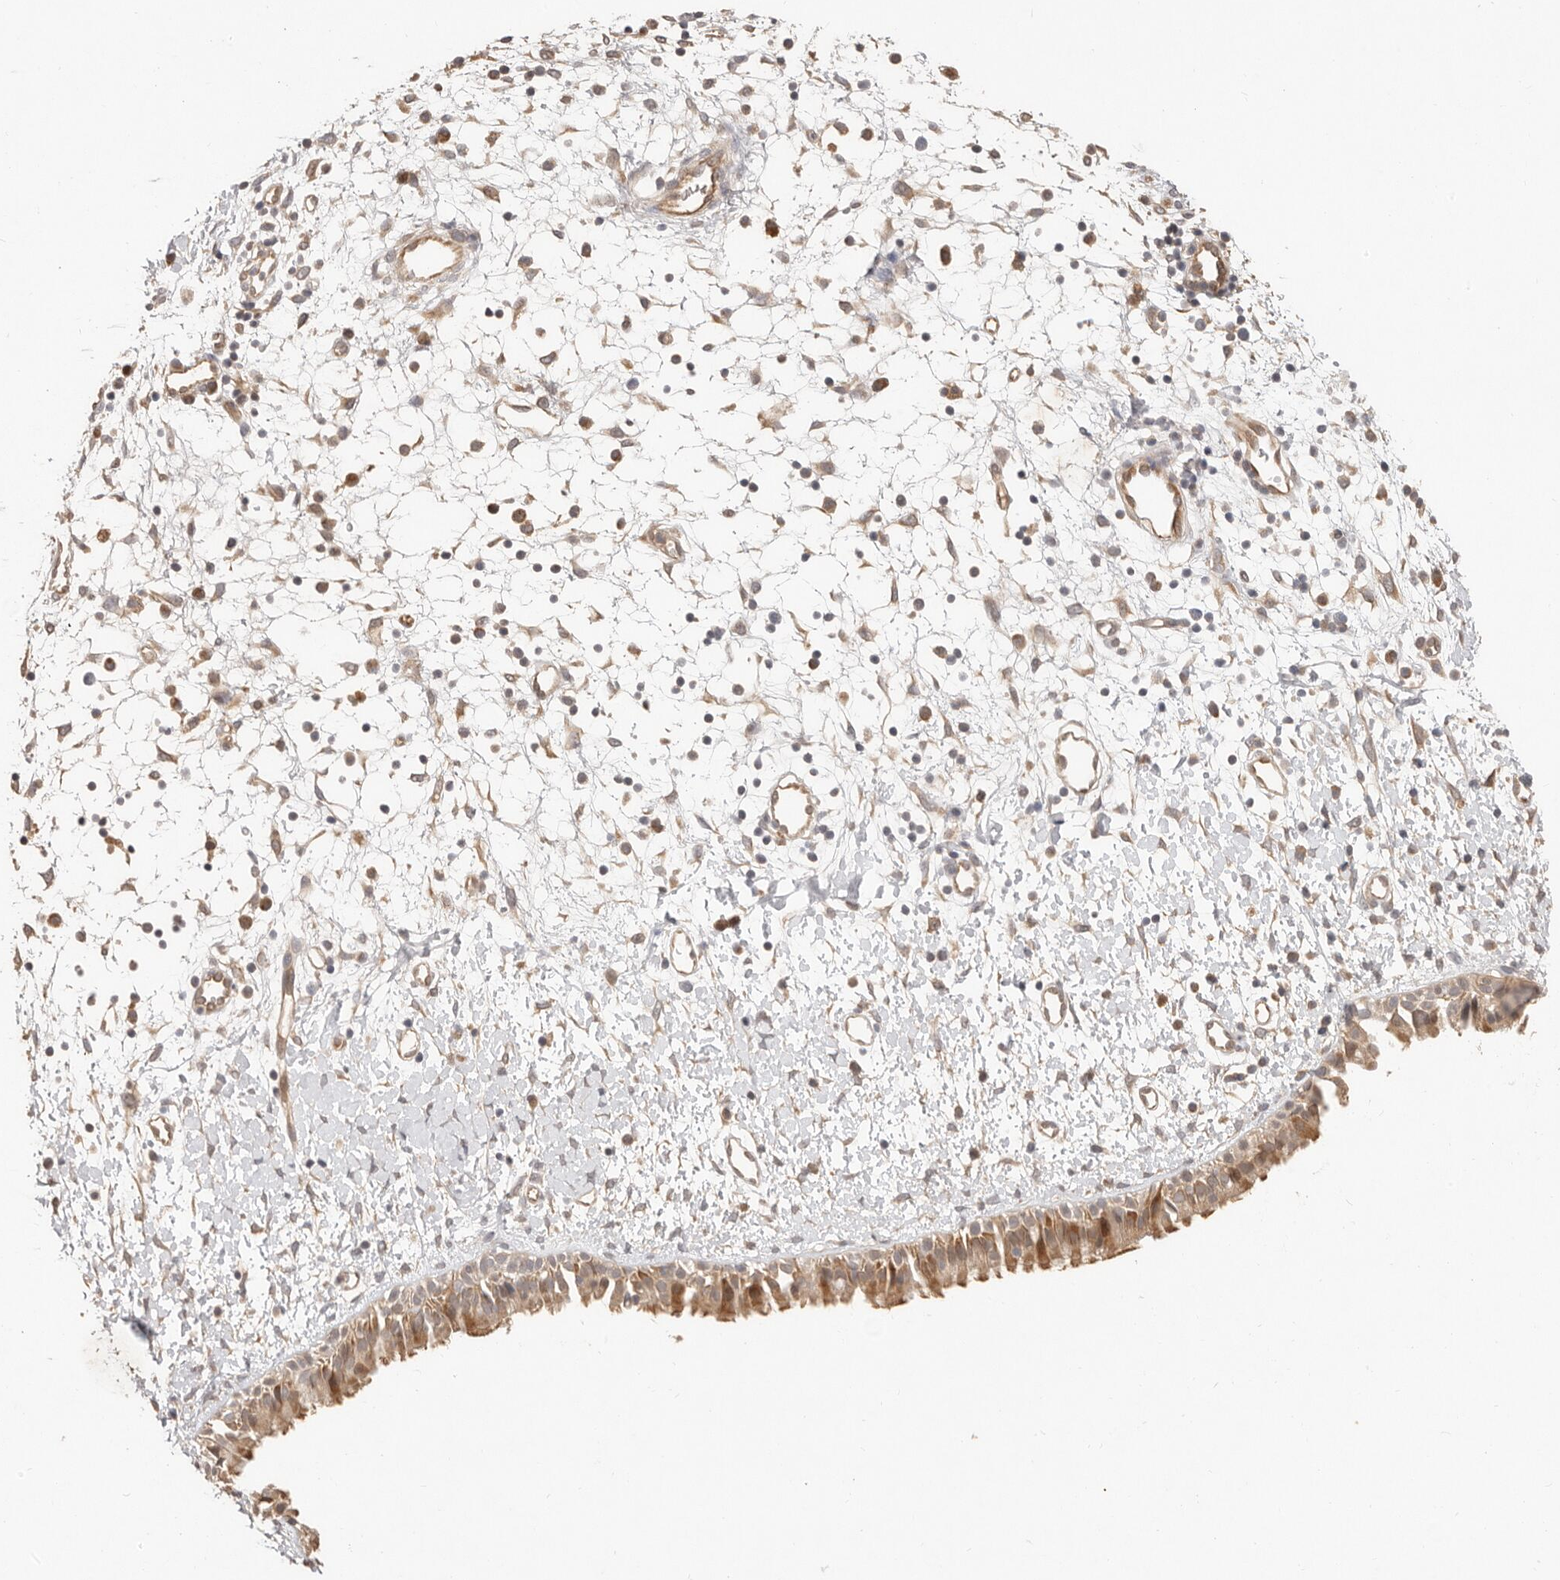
{"staining": {"intensity": "moderate", "quantity": ">75%", "location": "cytoplasmic/membranous"}, "tissue": "nasopharynx", "cell_type": "Respiratory epithelial cells", "image_type": "normal", "snomed": [{"axis": "morphology", "description": "Normal tissue, NOS"}, {"axis": "topography", "description": "Nasopharynx"}], "caption": "This is a histology image of immunohistochemistry staining of unremarkable nasopharynx, which shows moderate positivity in the cytoplasmic/membranous of respiratory epithelial cells.", "gene": "MTFR2", "patient": {"sex": "male", "age": 22}}